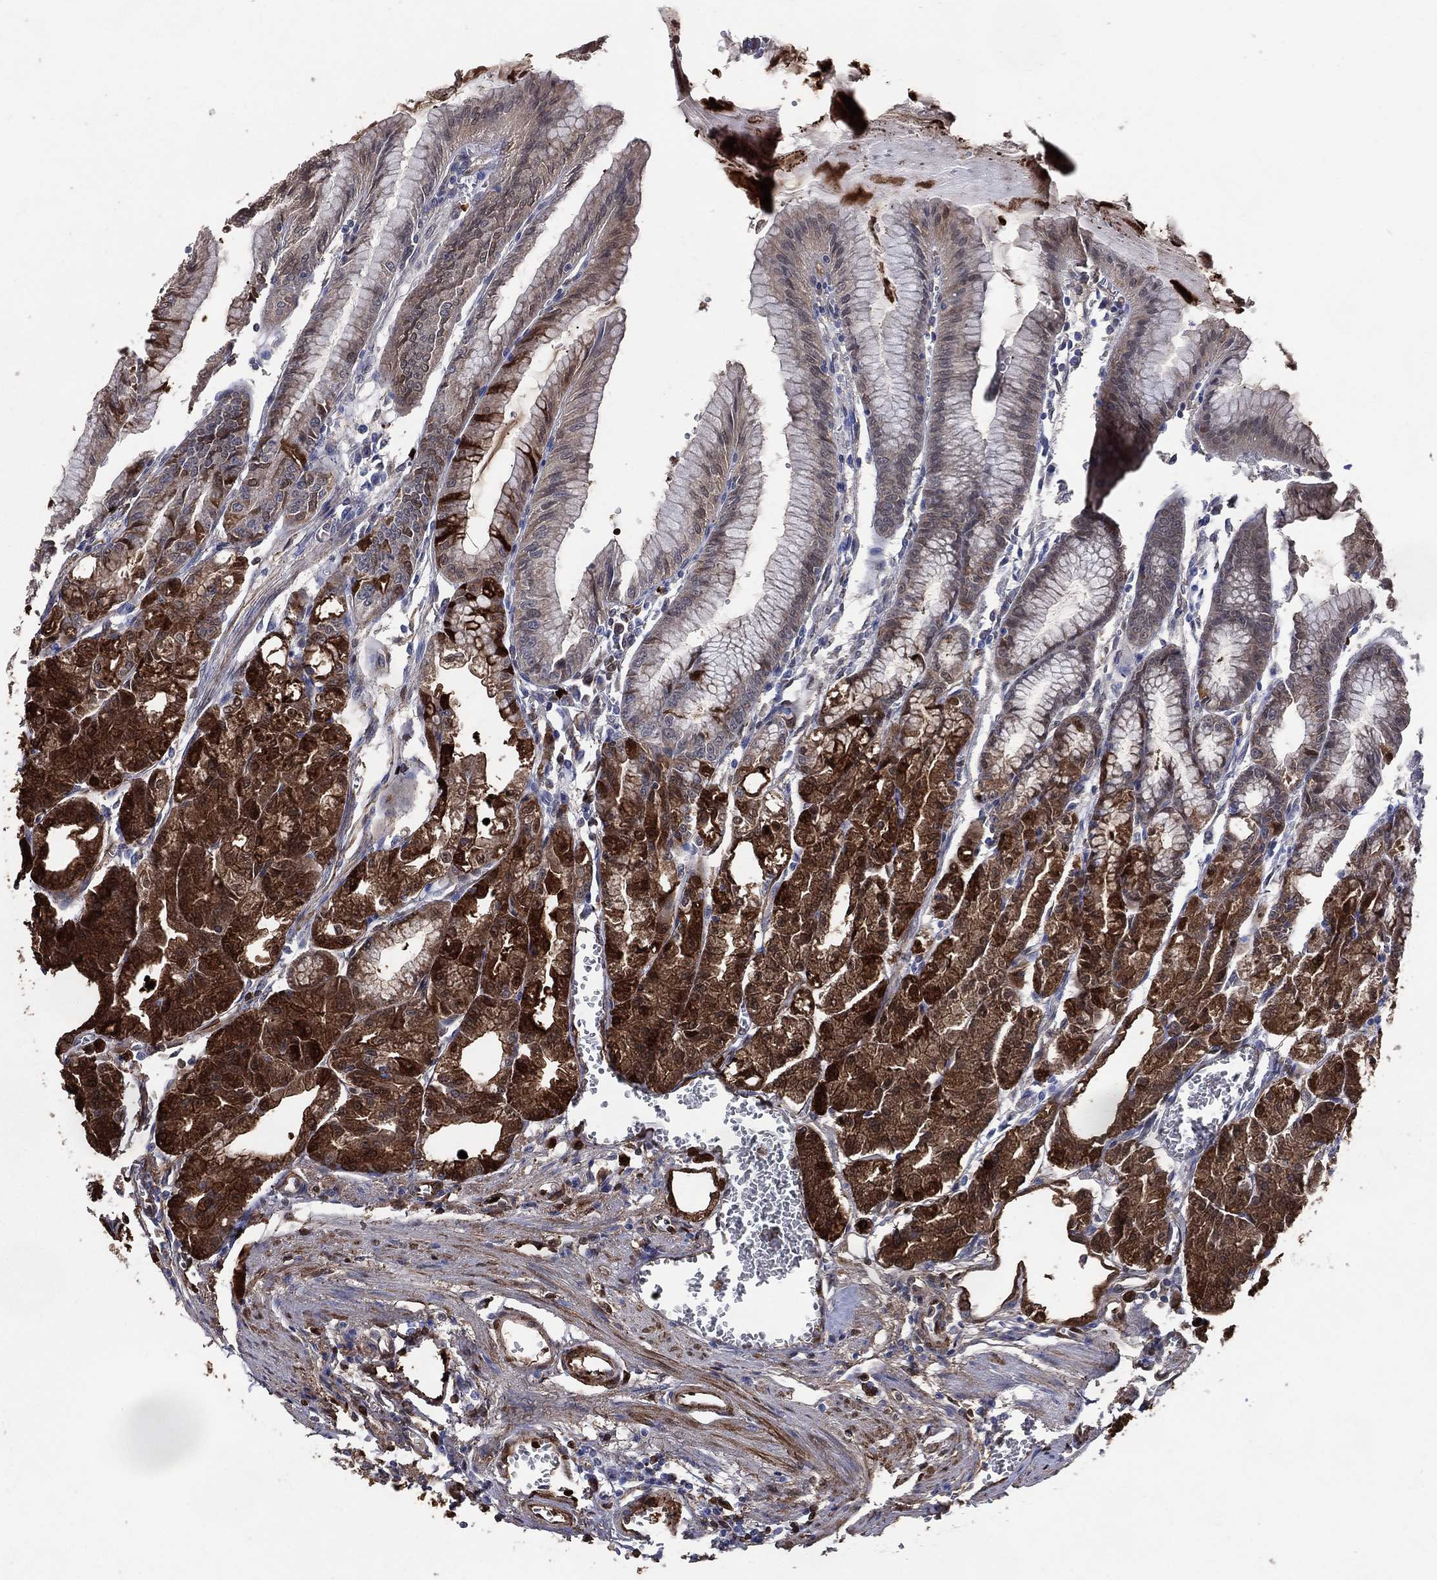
{"staining": {"intensity": "strong", "quantity": "25%-75%", "location": "cytoplasmic/membranous"}, "tissue": "stomach", "cell_type": "Glandular cells", "image_type": "normal", "snomed": [{"axis": "morphology", "description": "Normal tissue, NOS"}, {"axis": "topography", "description": "Stomach, lower"}], "caption": "Human stomach stained with a brown dye demonstrates strong cytoplasmic/membranous positive positivity in approximately 25%-75% of glandular cells.", "gene": "AK1", "patient": {"sex": "male", "age": 71}}